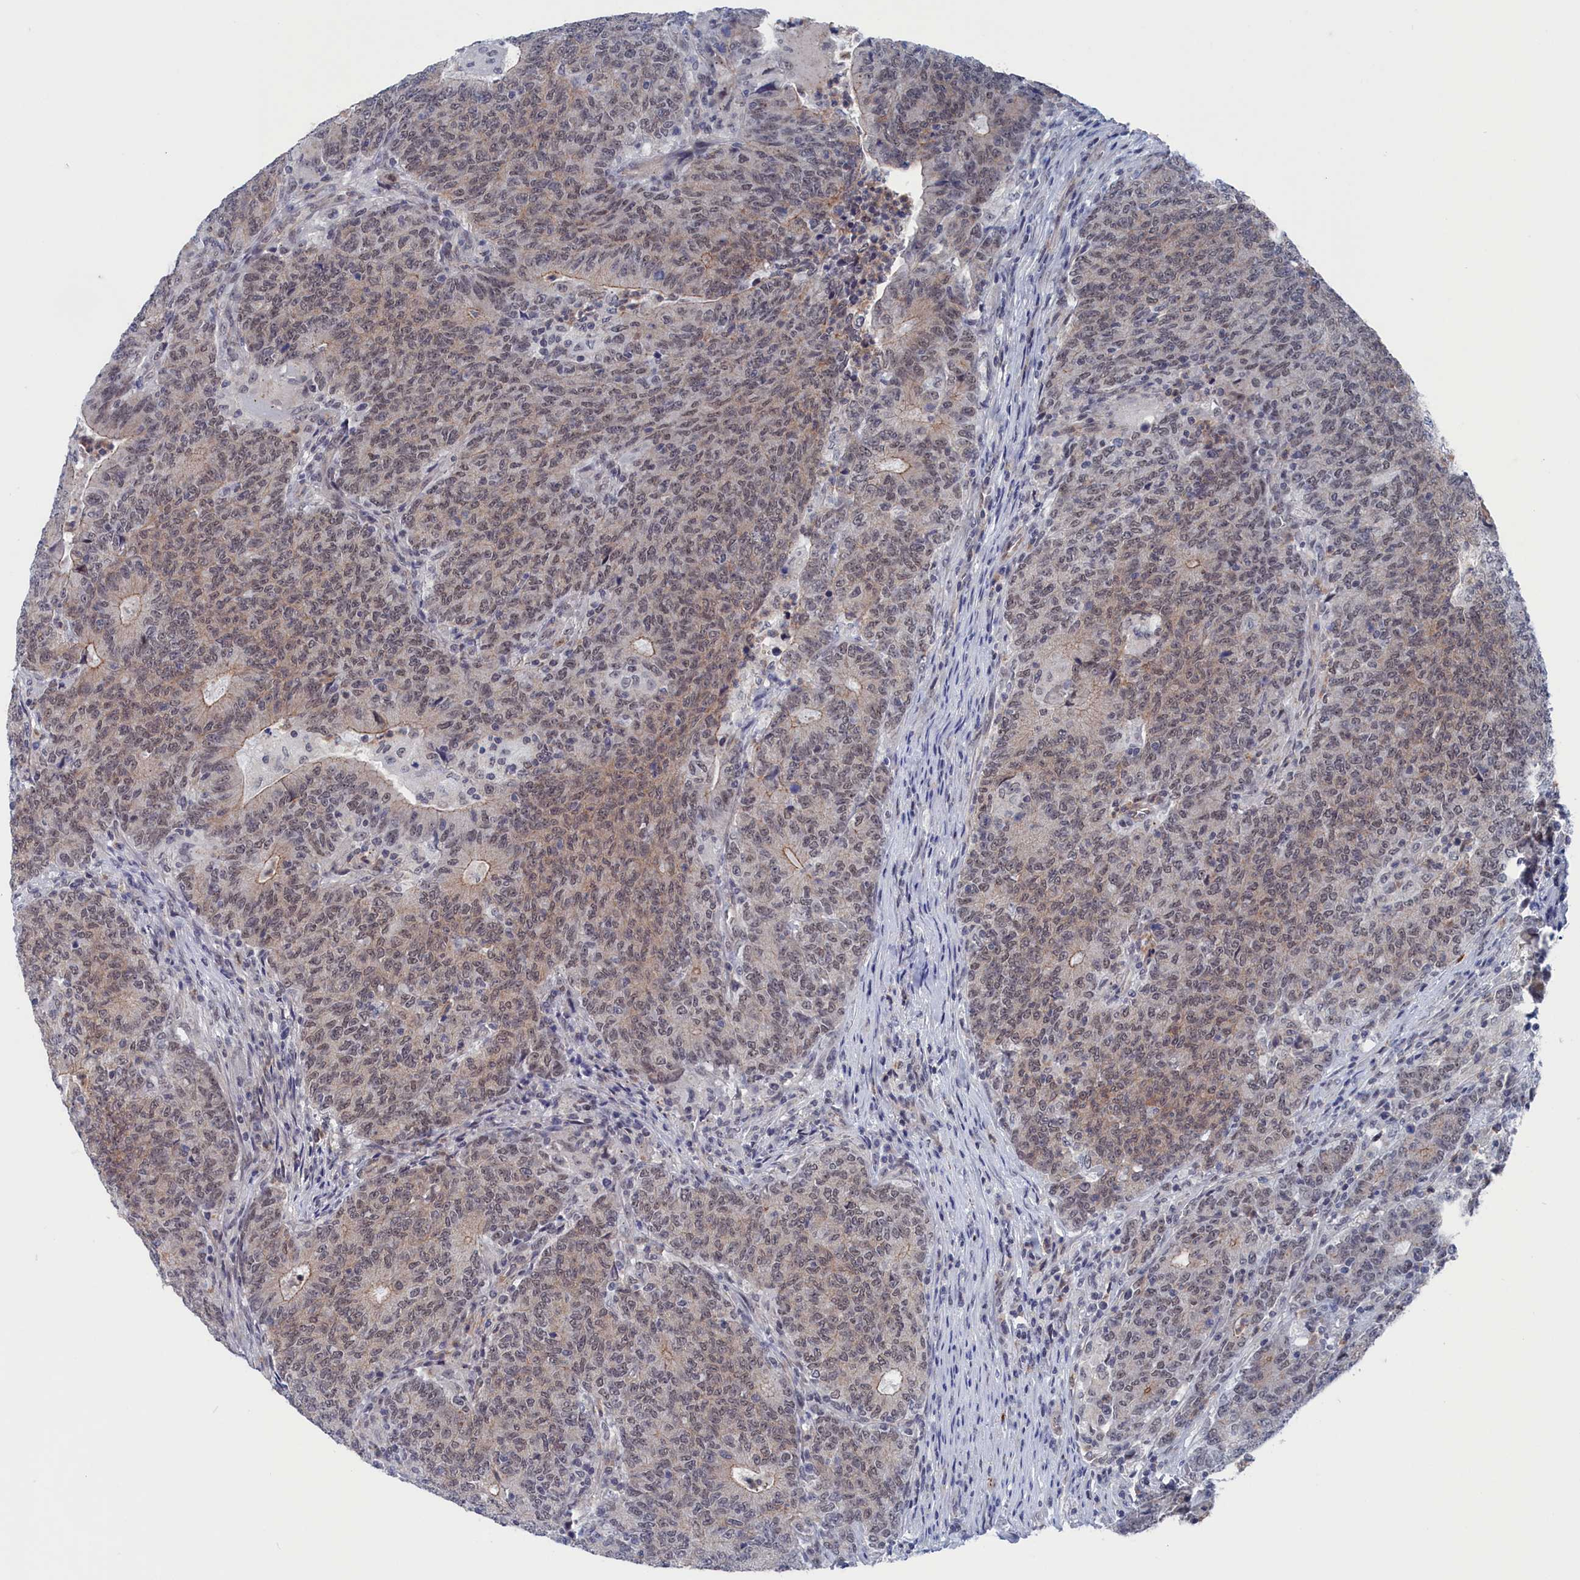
{"staining": {"intensity": "weak", "quantity": "25%-75%", "location": "cytoplasmic/membranous"}, "tissue": "colorectal cancer", "cell_type": "Tumor cells", "image_type": "cancer", "snomed": [{"axis": "morphology", "description": "Adenocarcinoma, NOS"}, {"axis": "topography", "description": "Colon"}], "caption": "This is an image of immunohistochemistry (IHC) staining of adenocarcinoma (colorectal), which shows weak staining in the cytoplasmic/membranous of tumor cells.", "gene": "MARCHF3", "patient": {"sex": "female", "age": 75}}